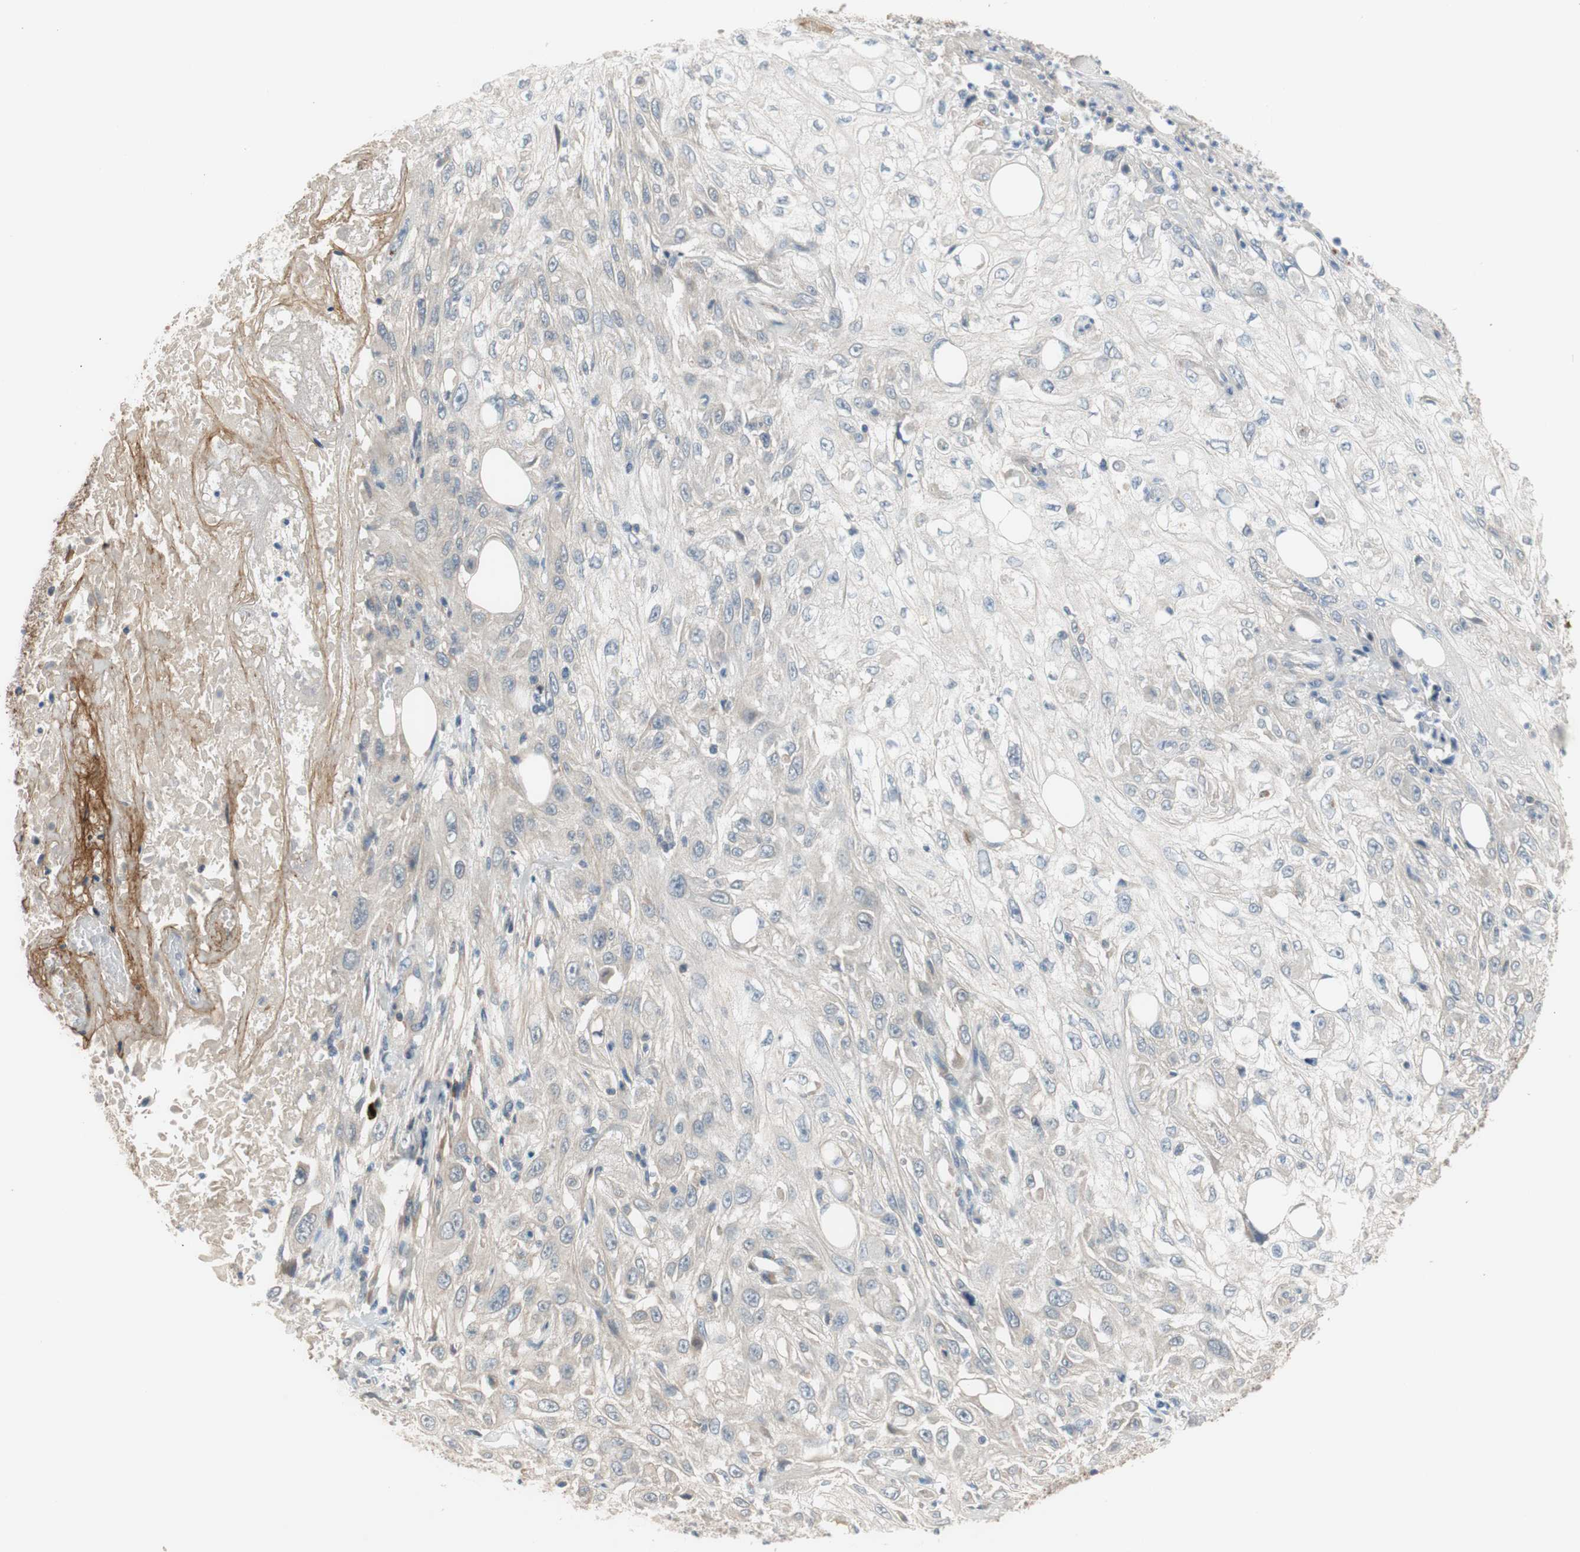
{"staining": {"intensity": "negative", "quantity": "none", "location": "none"}, "tissue": "skin cancer", "cell_type": "Tumor cells", "image_type": "cancer", "snomed": [{"axis": "morphology", "description": "Squamous cell carcinoma, NOS"}, {"axis": "topography", "description": "Skin"}], "caption": "IHC photomicrograph of neoplastic tissue: skin squamous cell carcinoma stained with DAB reveals no significant protein expression in tumor cells.", "gene": "COL12A1", "patient": {"sex": "male", "age": 75}}